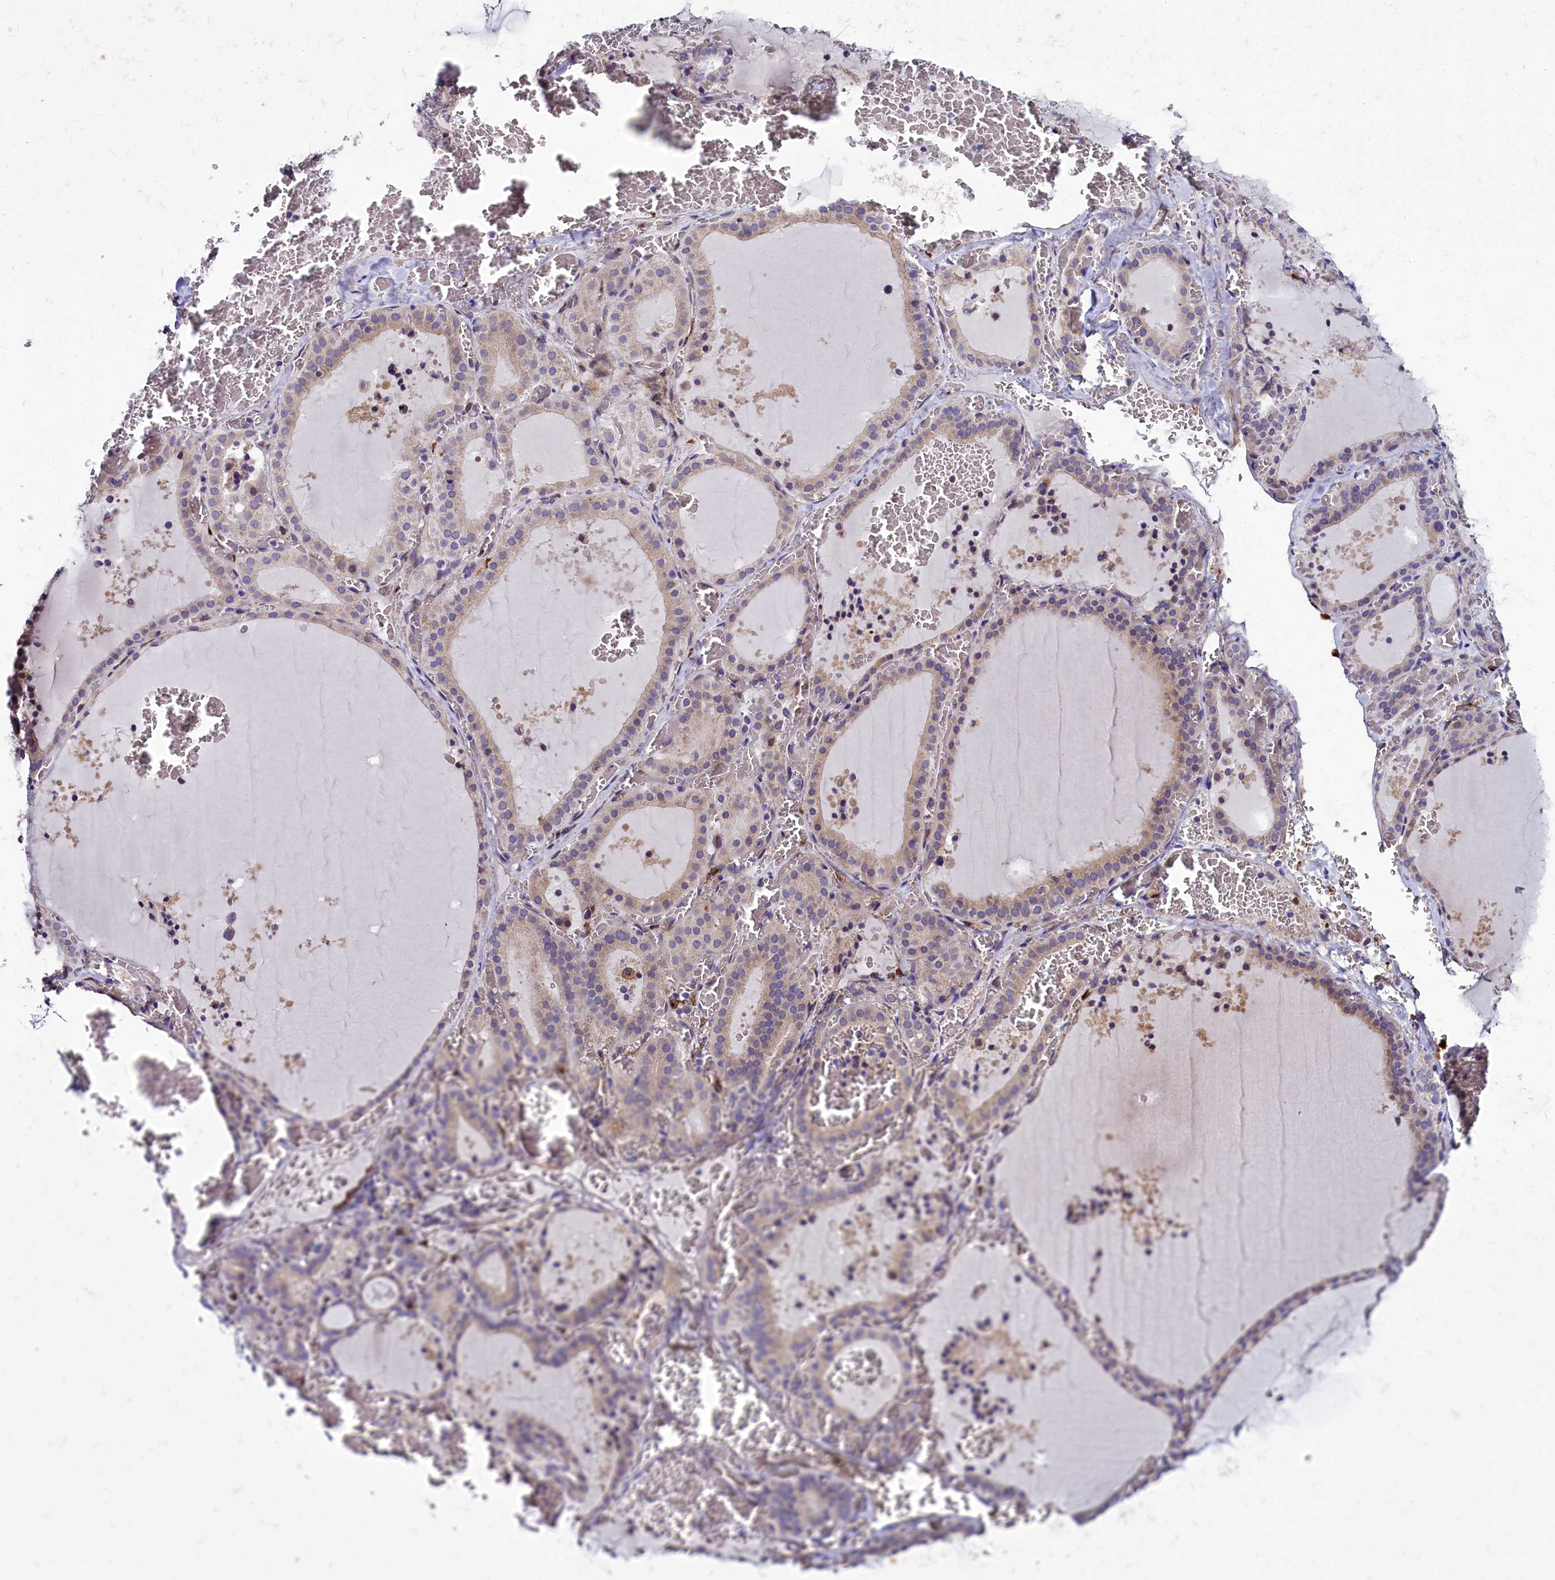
{"staining": {"intensity": "weak", "quantity": "25%-75%", "location": "cytoplasmic/membranous"}, "tissue": "thyroid gland", "cell_type": "Glandular cells", "image_type": "normal", "snomed": [{"axis": "morphology", "description": "Normal tissue, NOS"}, {"axis": "topography", "description": "Thyroid gland"}], "caption": "Human thyroid gland stained with a brown dye demonstrates weak cytoplasmic/membranous positive staining in approximately 25%-75% of glandular cells.", "gene": "MRC2", "patient": {"sex": "female", "age": 39}}